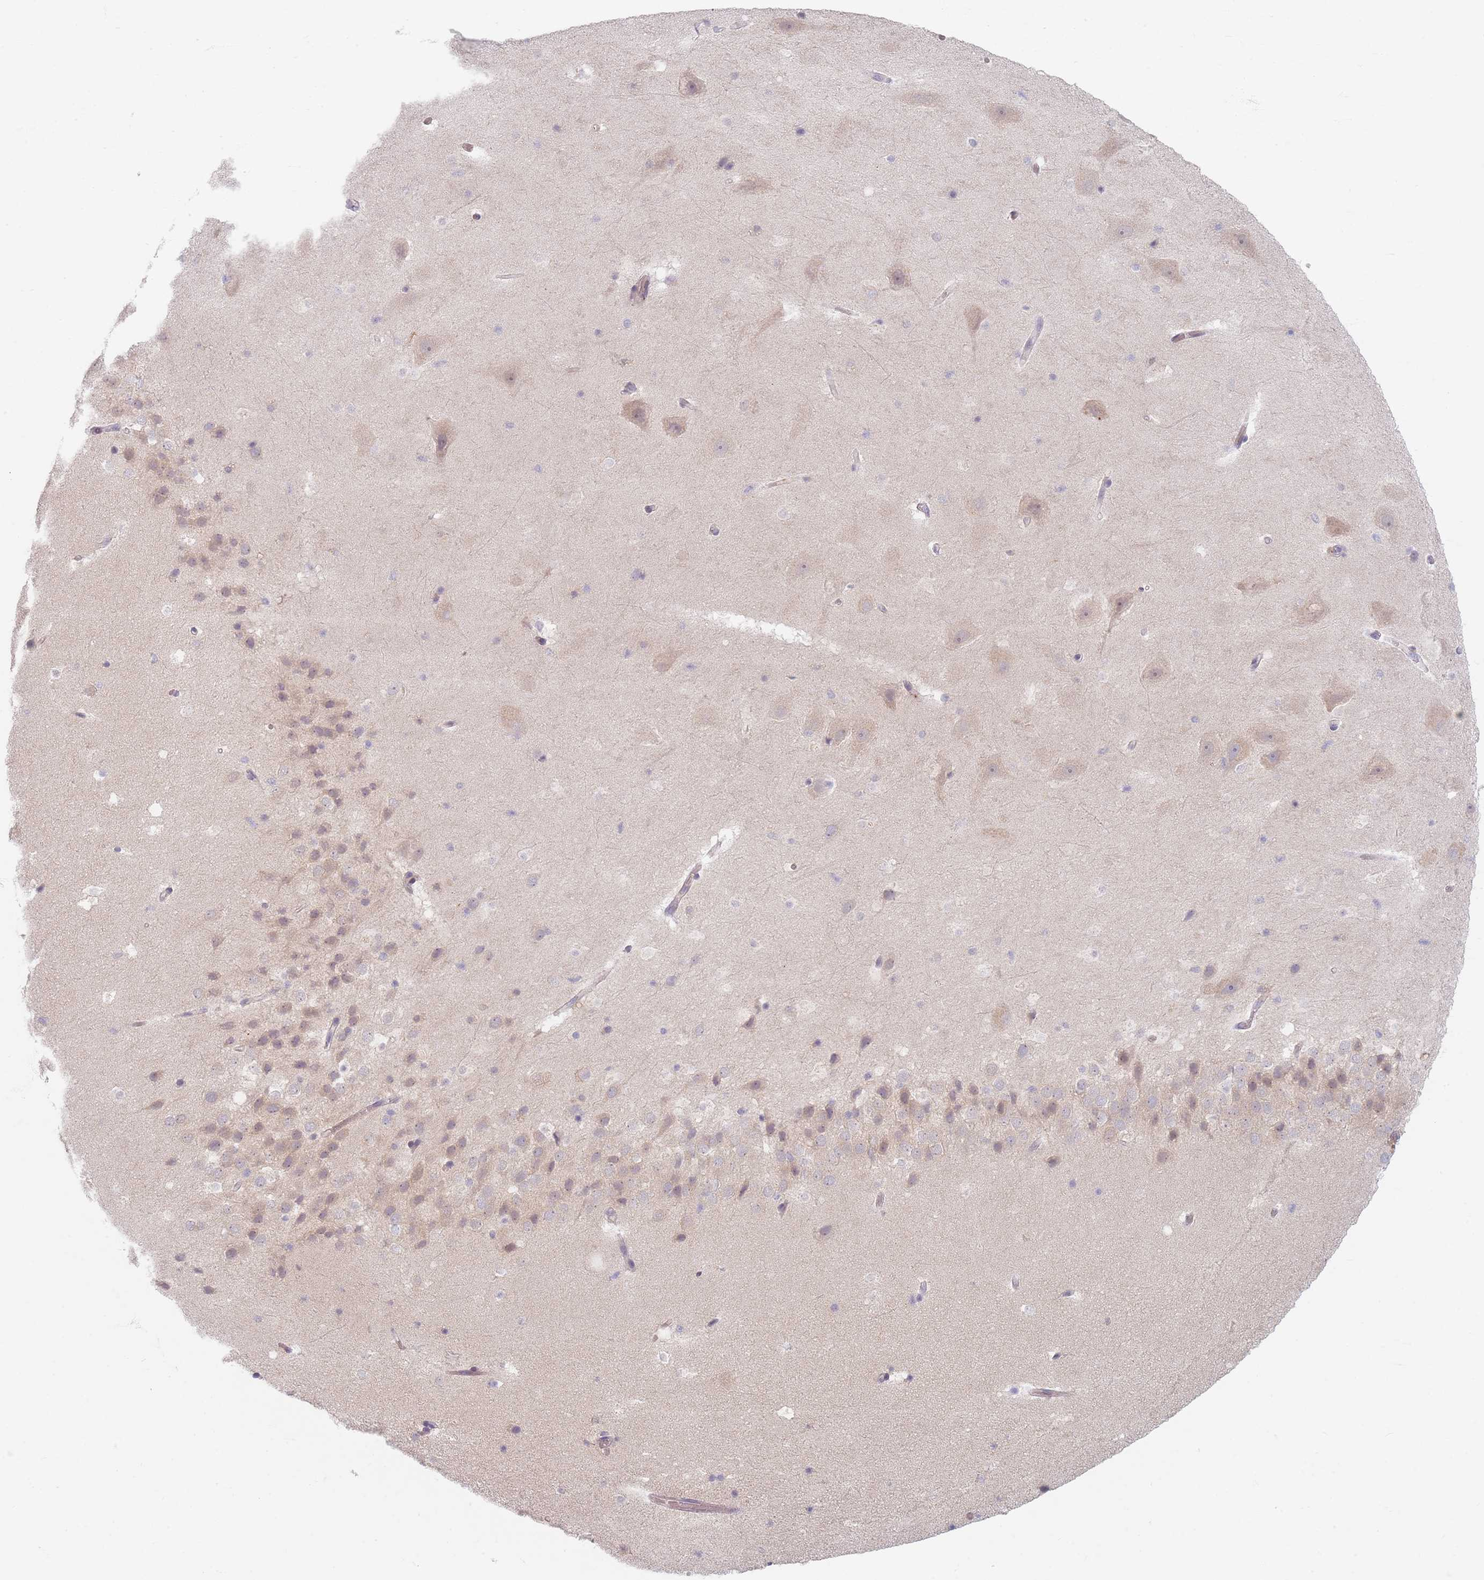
{"staining": {"intensity": "negative", "quantity": "none", "location": "none"}, "tissue": "hippocampus", "cell_type": "Glial cells", "image_type": "normal", "snomed": [{"axis": "morphology", "description": "Normal tissue, NOS"}, {"axis": "topography", "description": "Hippocampus"}], "caption": "High power microscopy histopathology image of an immunohistochemistry (IHC) image of normal hippocampus, revealing no significant positivity in glial cells.", "gene": "TMOD1", "patient": {"sex": "male", "age": 37}}